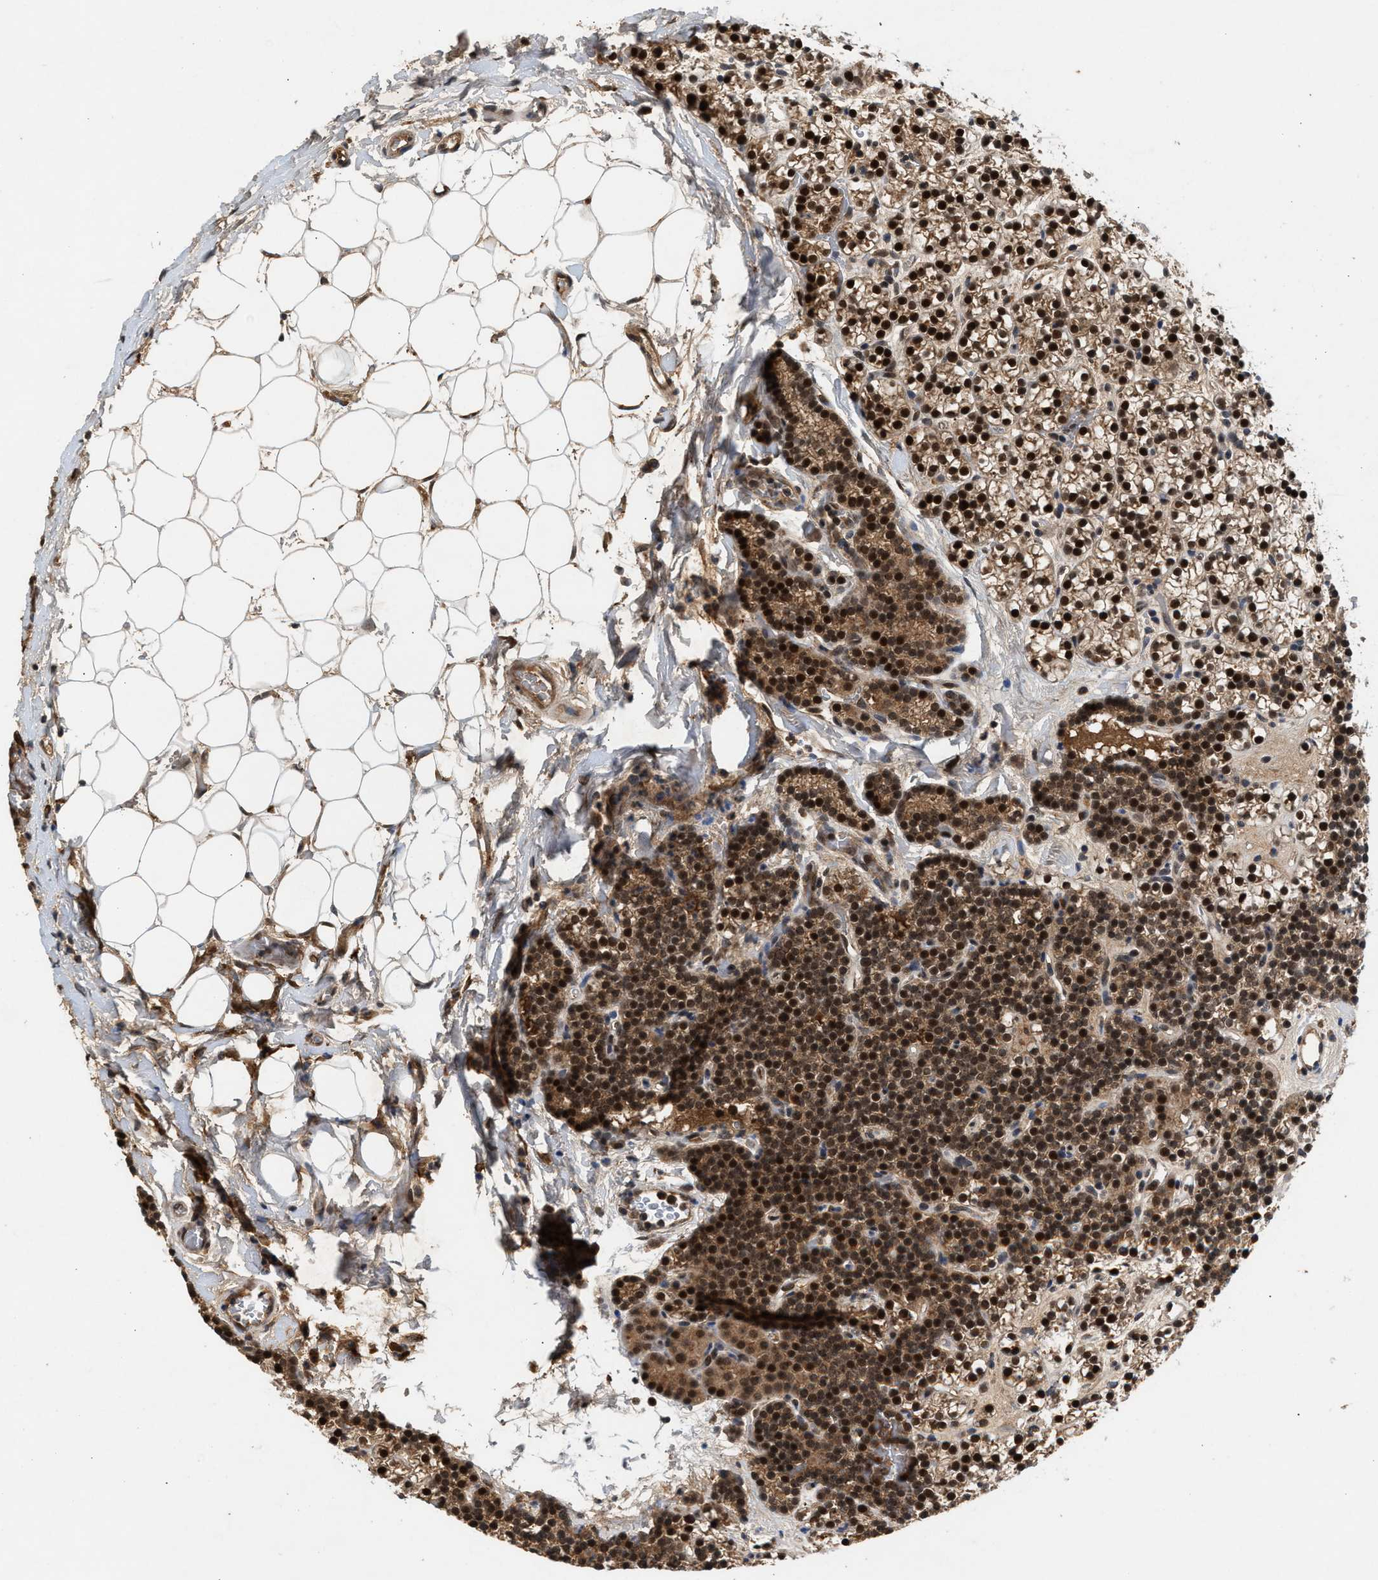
{"staining": {"intensity": "strong", "quantity": ">75%", "location": "cytoplasmic/membranous,nuclear"}, "tissue": "parathyroid gland", "cell_type": "Glandular cells", "image_type": "normal", "snomed": [{"axis": "morphology", "description": "Normal tissue, NOS"}, {"axis": "morphology", "description": "Adenoma, NOS"}, {"axis": "topography", "description": "Parathyroid gland"}], "caption": "Immunohistochemical staining of normal human parathyroid gland exhibits >75% levels of strong cytoplasmic/membranous,nuclear protein expression in about >75% of glandular cells.", "gene": "RUSC2", "patient": {"sex": "female", "age": 54}}